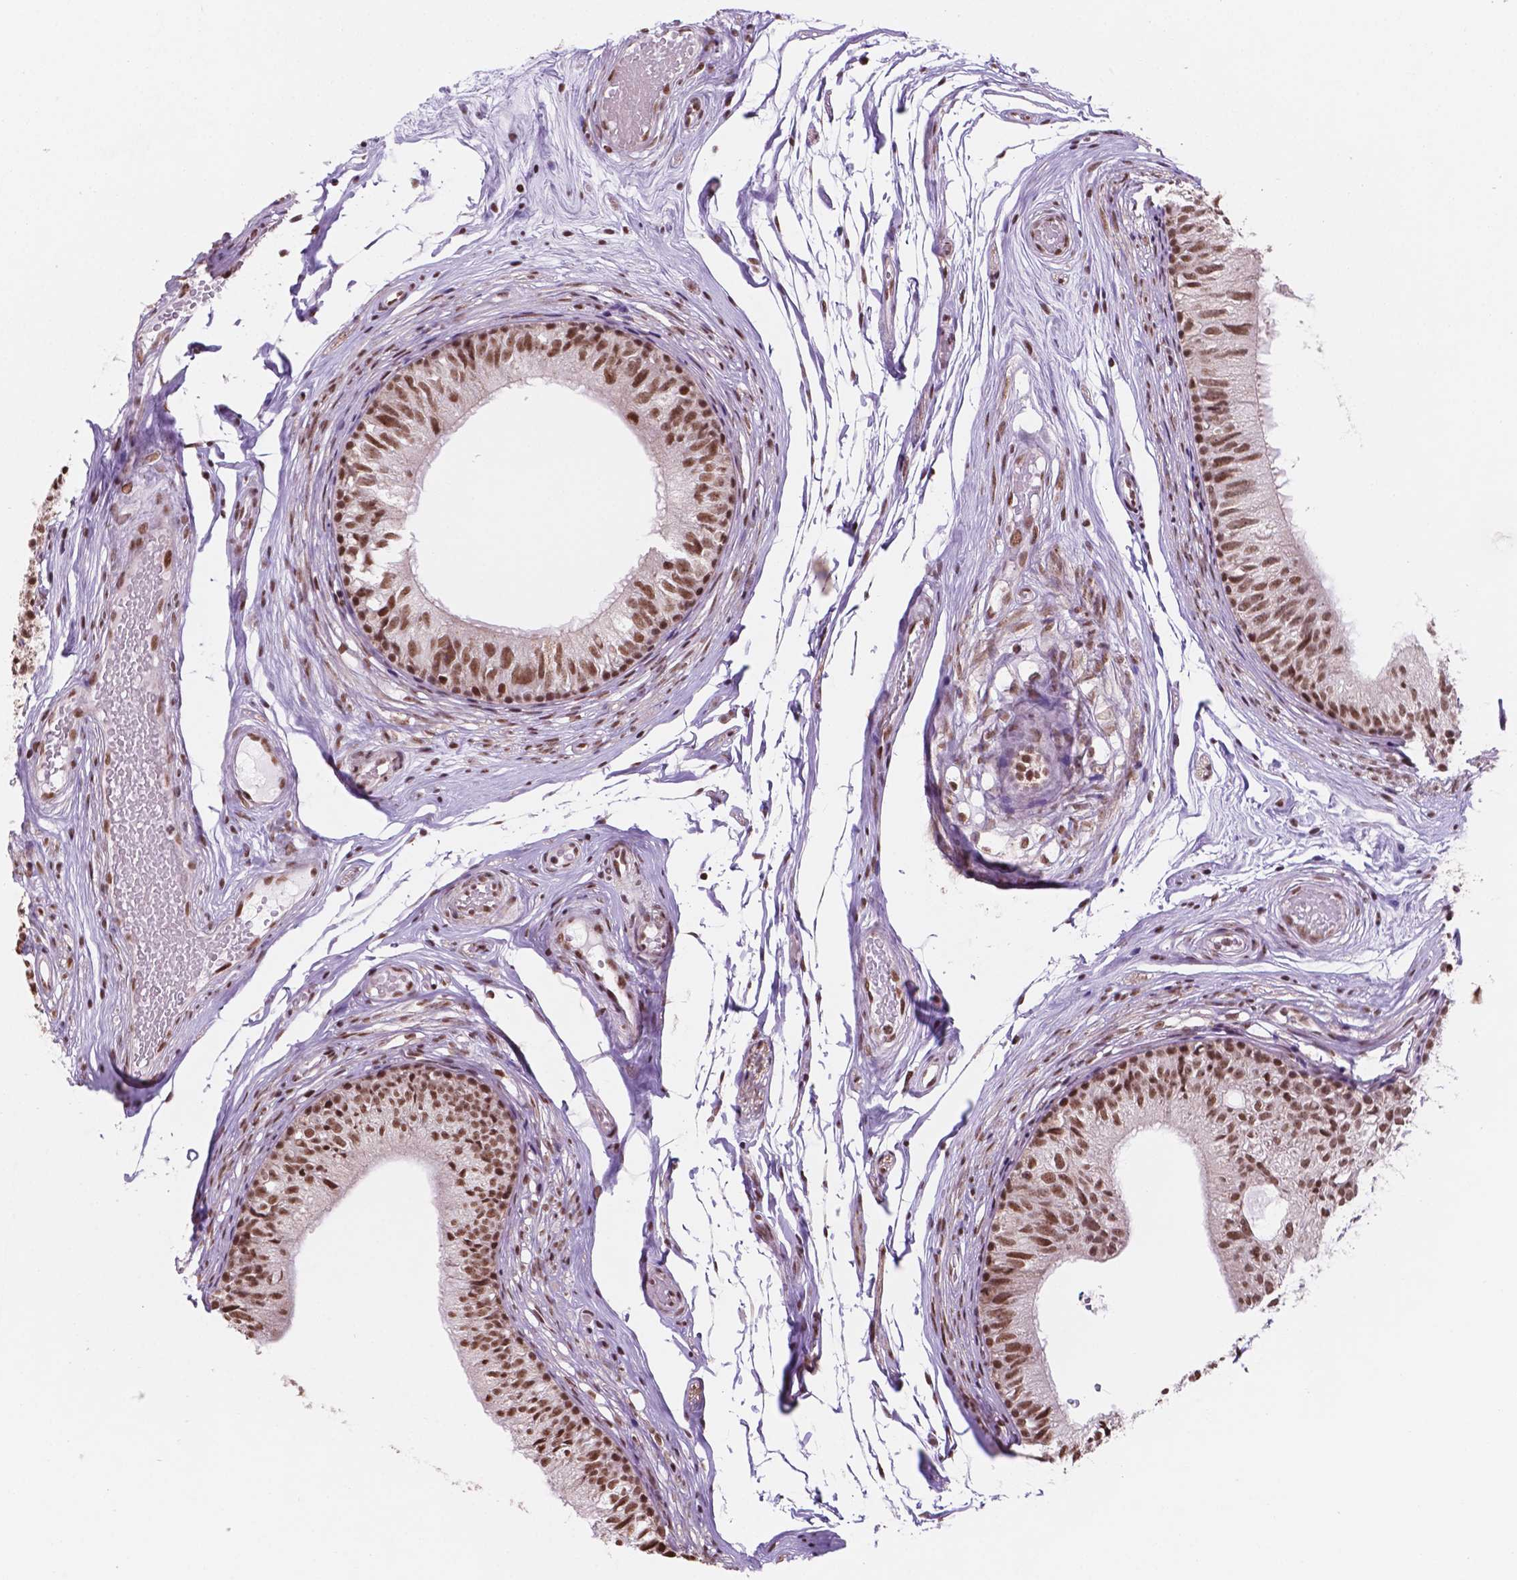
{"staining": {"intensity": "strong", "quantity": ">75%", "location": "nuclear"}, "tissue": "epididymis", "cell_type": "Glandular cells", "image_type": "normal", "snomed": [{"axis": "morphology", "description": "Normal tissue, NOS"}, {"axis": "topography", "description": "Epididymis"}], "caption": "Immunohistochemistry of normal human epididymis displays high levels of strong nuclear expression in approximately >75% of glandular cells.", "gene": "NDUFA10", "patient": {"sex": "male", "age": 29}}